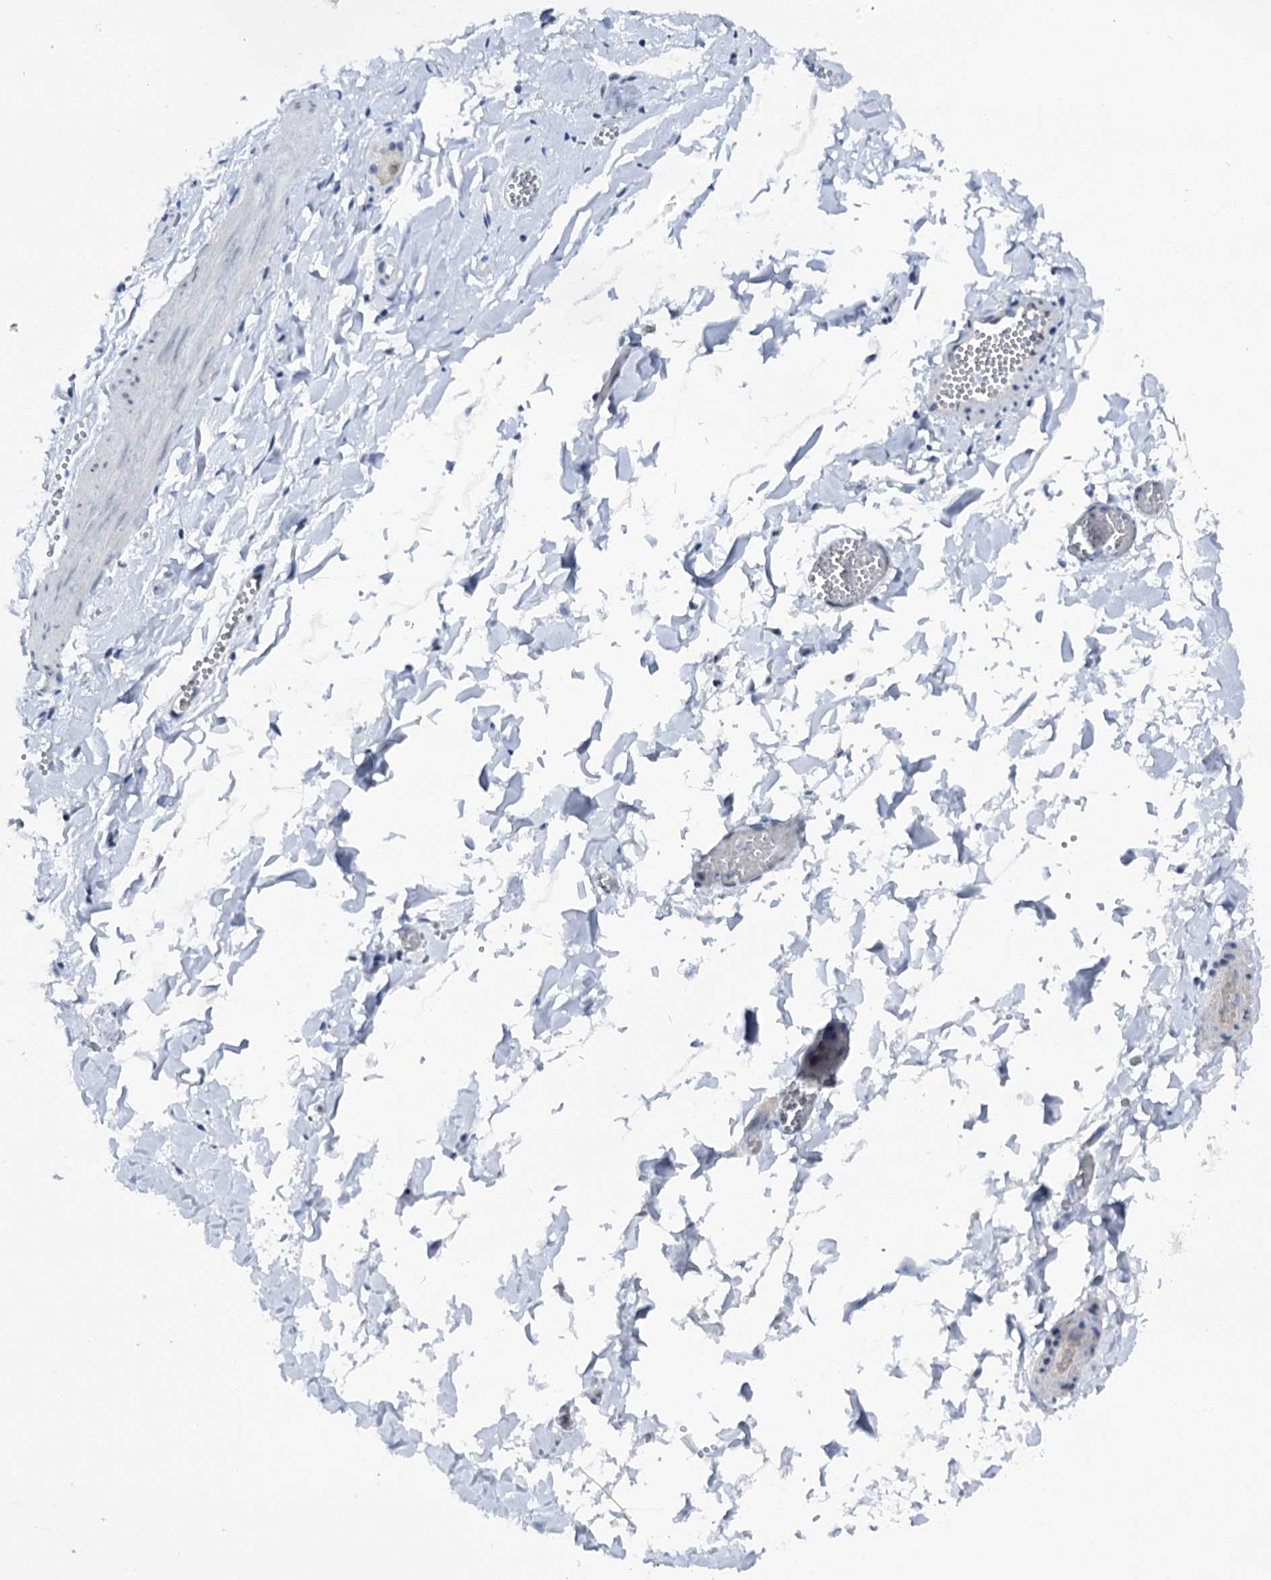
{"staining": {"intensity": "negative", "quantity": "none", "location": "none"}, "tissue": "adipose tissue", "cell_type": "Adipocytes", "image_type": "normal", "snomed": [{"axis": "morphology", "description": "Normal tissue, NOS"}, {"axis": "topography", "description": "Gallbladder"}, {"axis": "topography", "description": "Peripheral nerve tissue"}], "caption": "Adipocytes show no significant protein expression in benign adipose tissue.", "gene": "SREK1", "patient": {"sex": "male", "age": 38}}